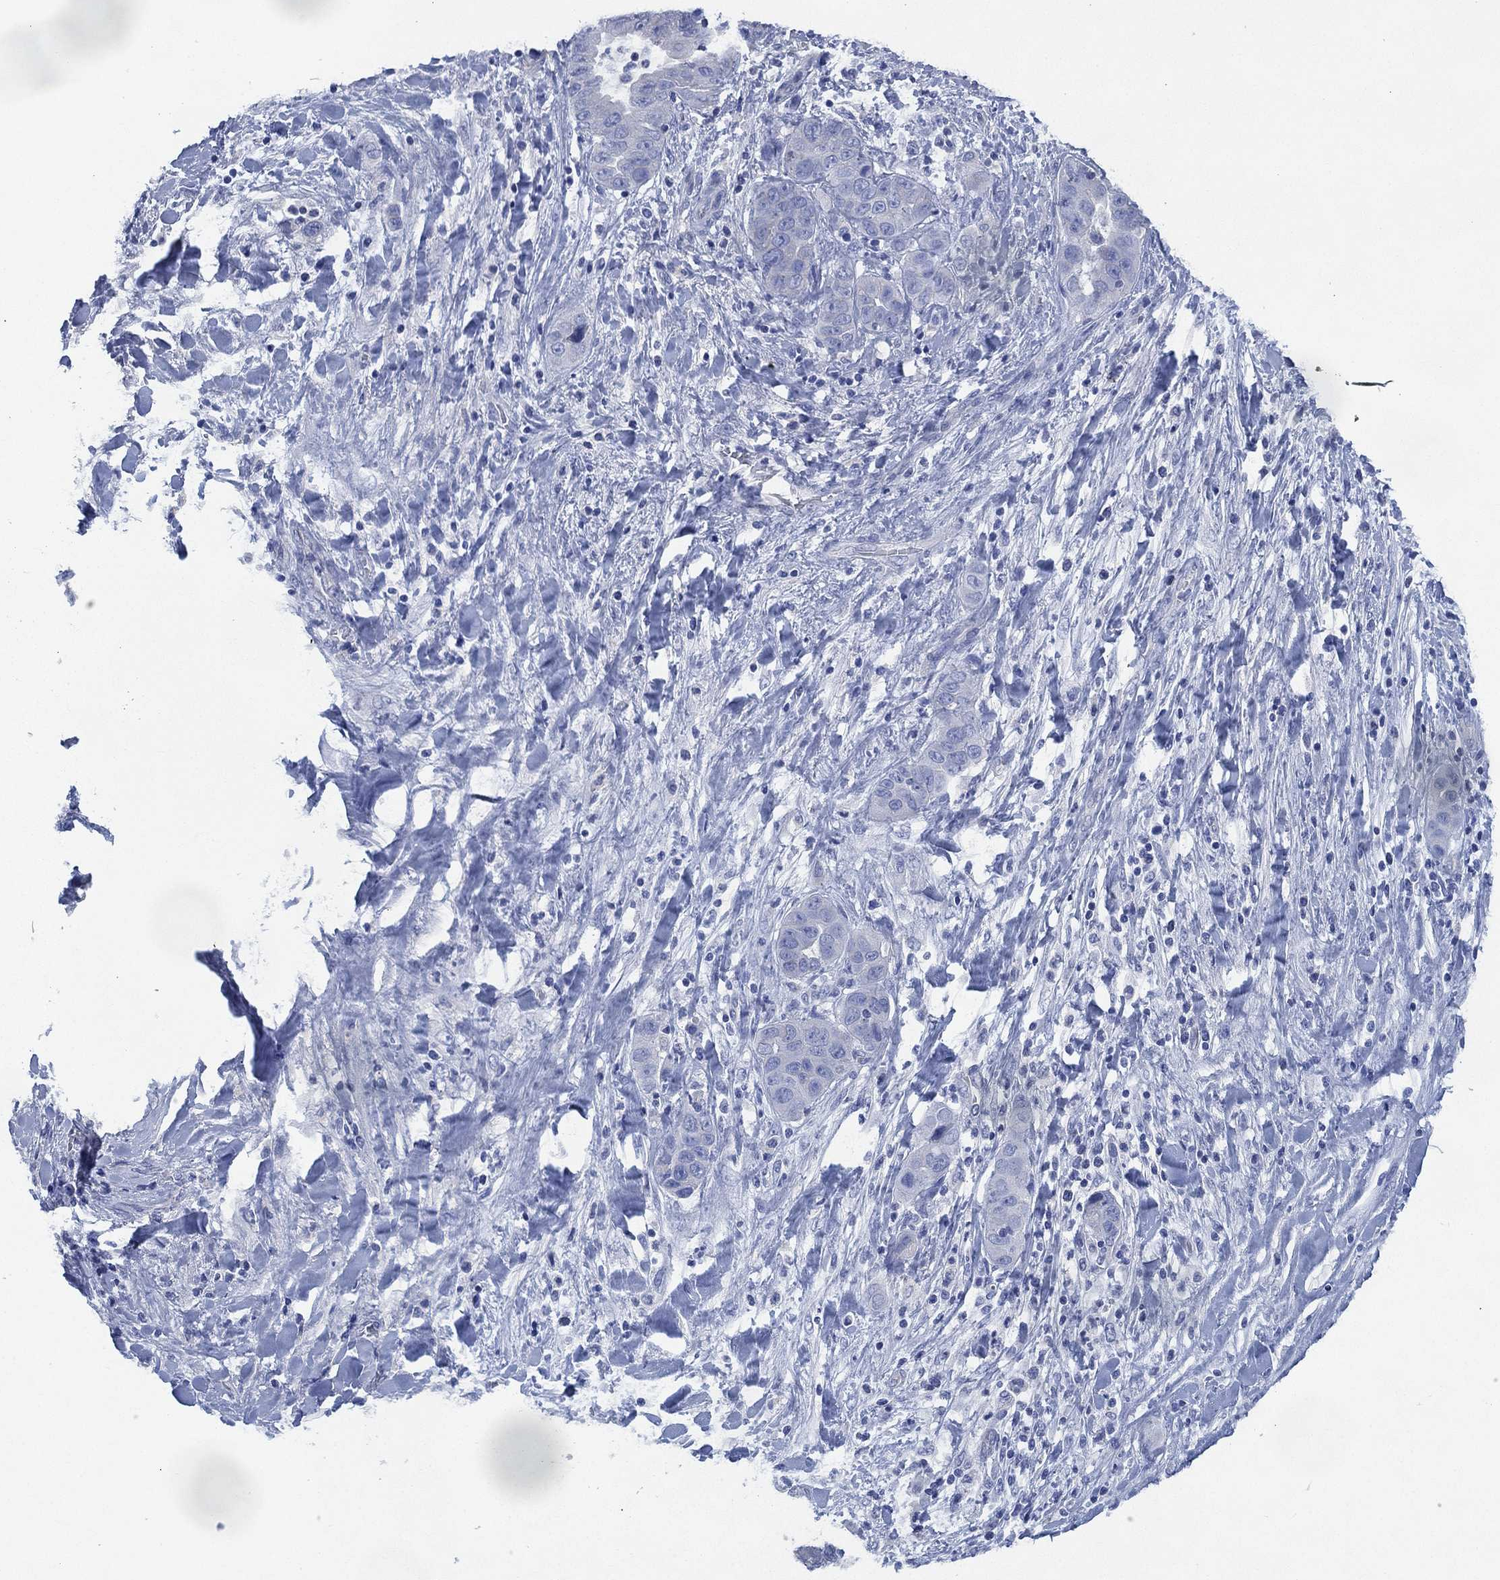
{"staining": {"intensity": "negative", "quantity": "none", "location": "none"}, "tissue": "liver cancer", "cell_type": "Tumor cells", "image_type": "cancer", "snomed": [{"axis": "morphology", "description": "Cholangiocarcinoma"}, {"axis": "topography", "description": "Liver"}], "caption": "Immunohistochemistry (IHC) photomicrograph of neoplastic tissue: human liver cancer (cholangiocarcinoma) stained with DAB exhibits no significant protein expression in tumor cells.", "gene": "CCDC70", "patient": {"sex": "female", "age": 52}}